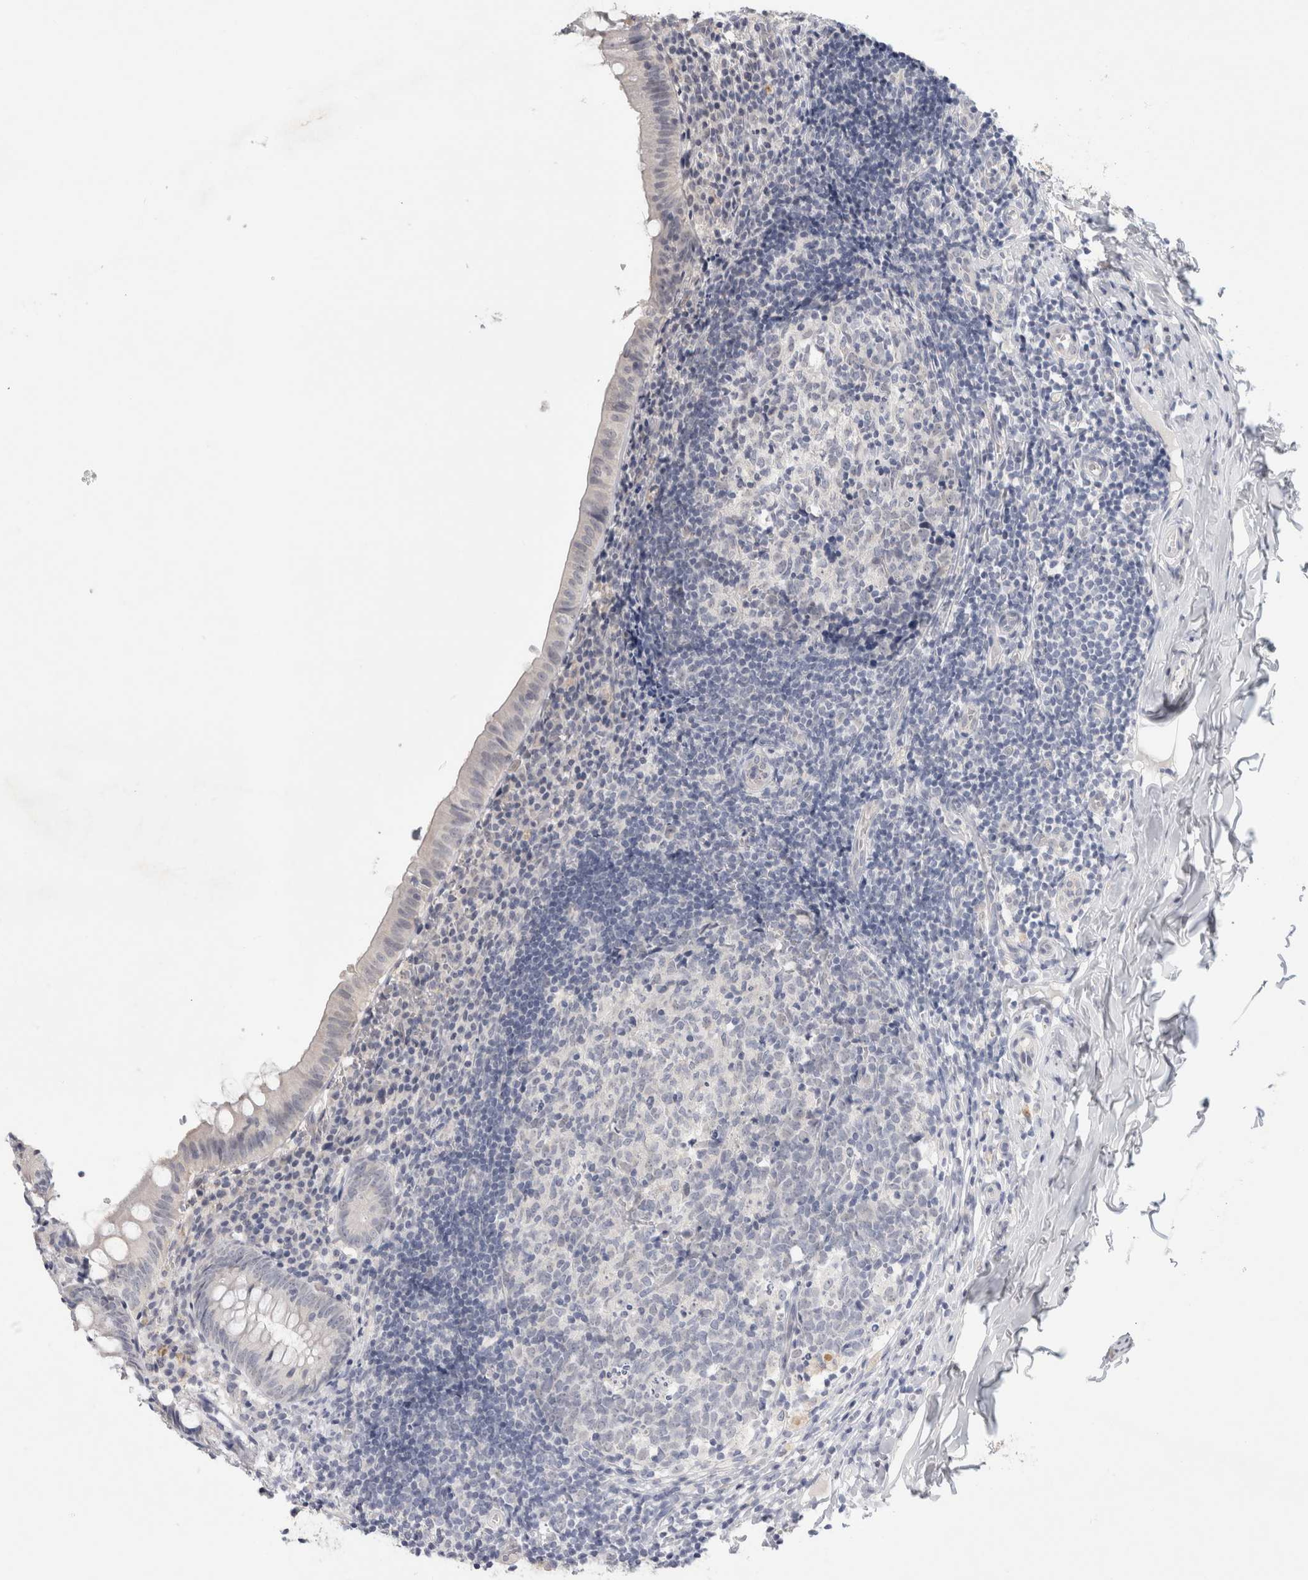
{"staining": {"intensity": "negative", "quantity": "none", "location": "none"}, "tissue": "appendix", "cell_type": "Glandular cells", "image_type": "normal", "snomed": [{"axis": "morphology", "description": "Normal tissue, NOS"}, {"axis": "topography", "description": "Appendix"}], "caption": "IHC of unremarkable human appendix exhibits no staining in glandular cells.", "gene": "TONSL", "patient": {"sex": "male", "age": 8}}